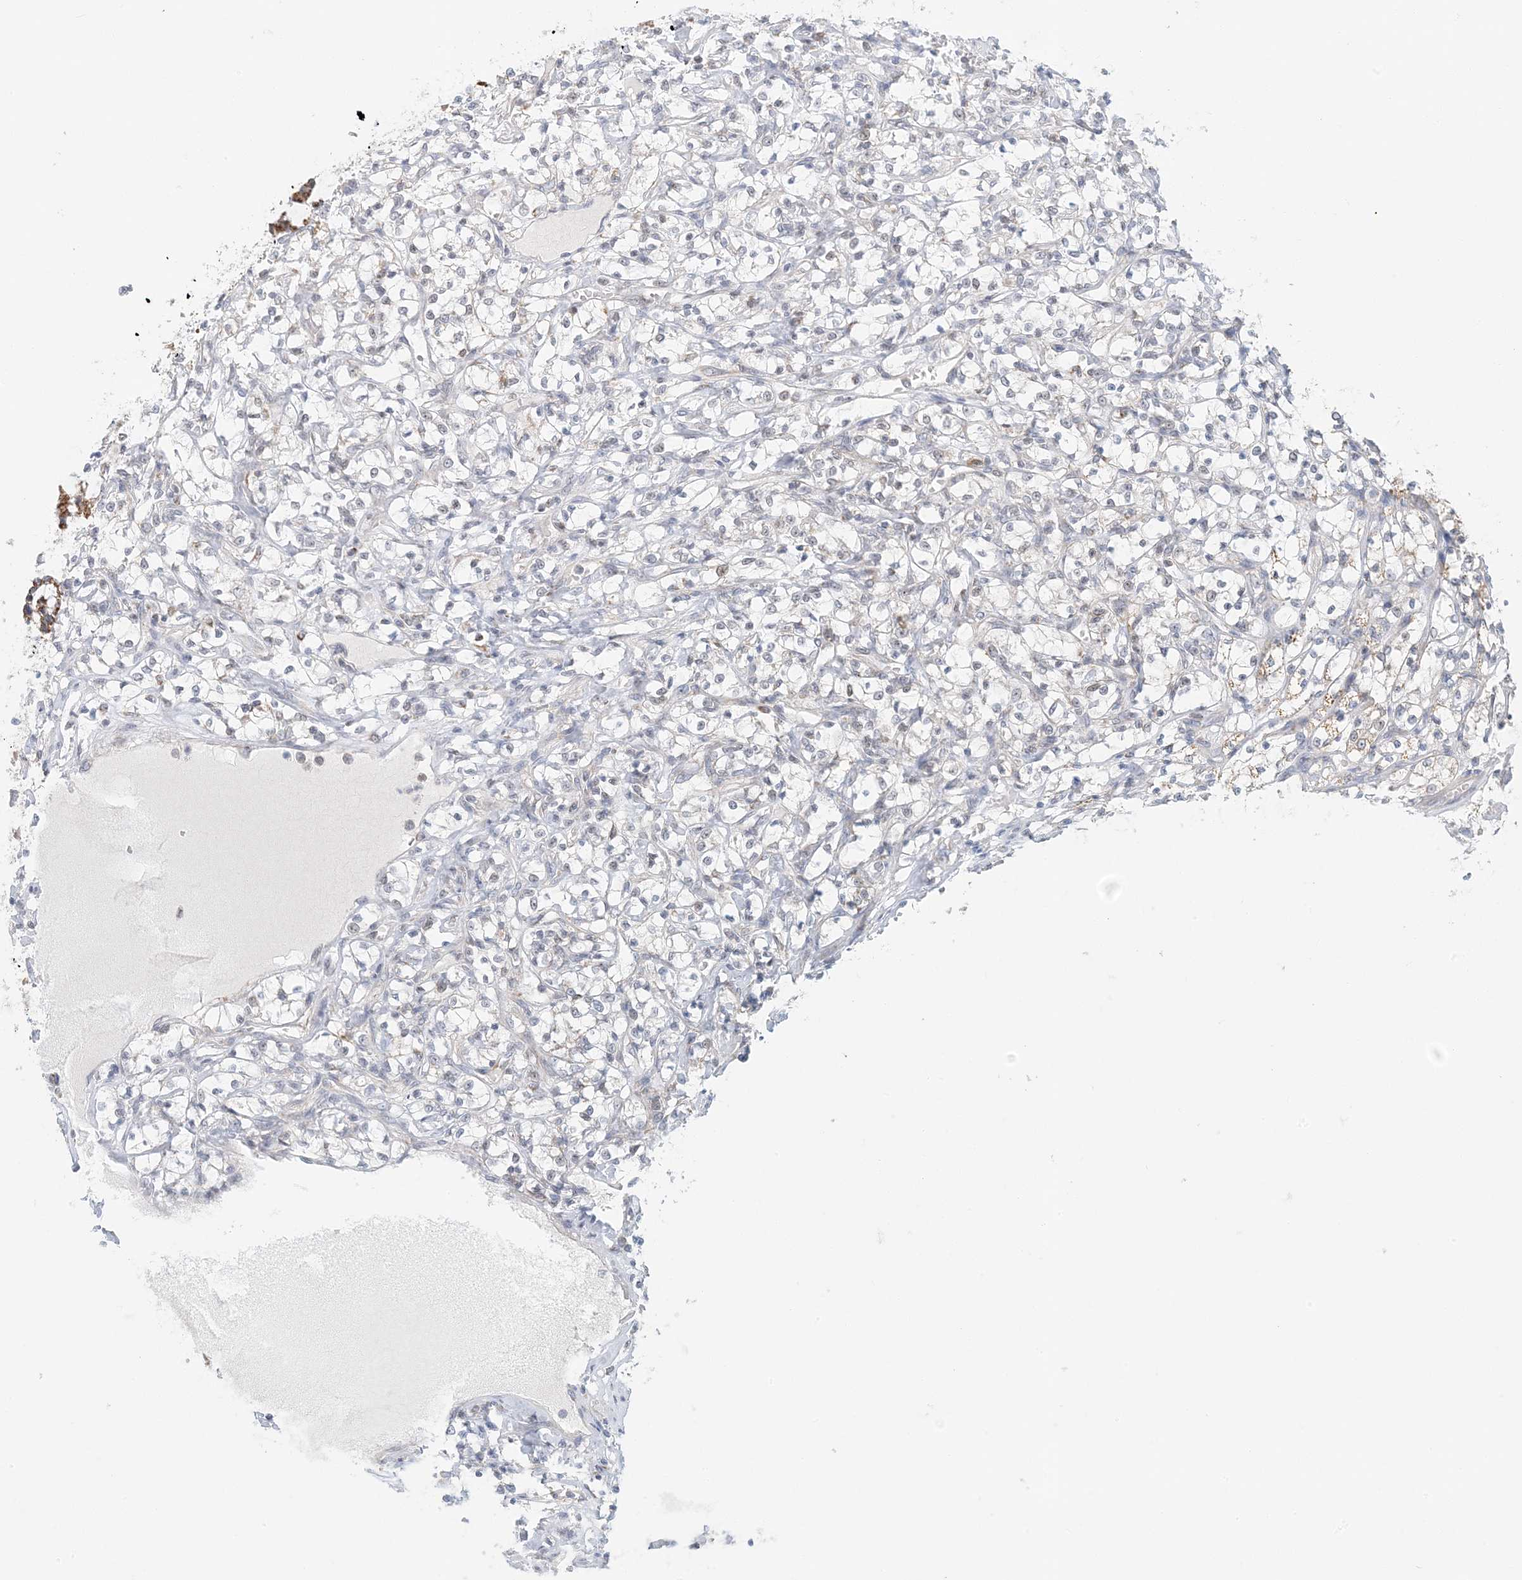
{"staining": {"intensity": "moderate", "quantity": "<25%", "location": "cytoplasmic/membranous"}, "tissue": "renal cancer", "cell_type": "Tumor cells", "image_type": "cancer", "snomed": [{"axis": "morphology", "description": "Adenocarcinoma, NOS"}, {"axis": "topography", "description": "Kidney"}], "caption": "Brown immunohistochemical staining in human renal cancer (adenocarcinoma) demonstrates moderate cytoplasmic/membranous positivity in about <25% of tumor cells.", "gene": "BDH1", "patient": {"sex": "female", "age": 69}}